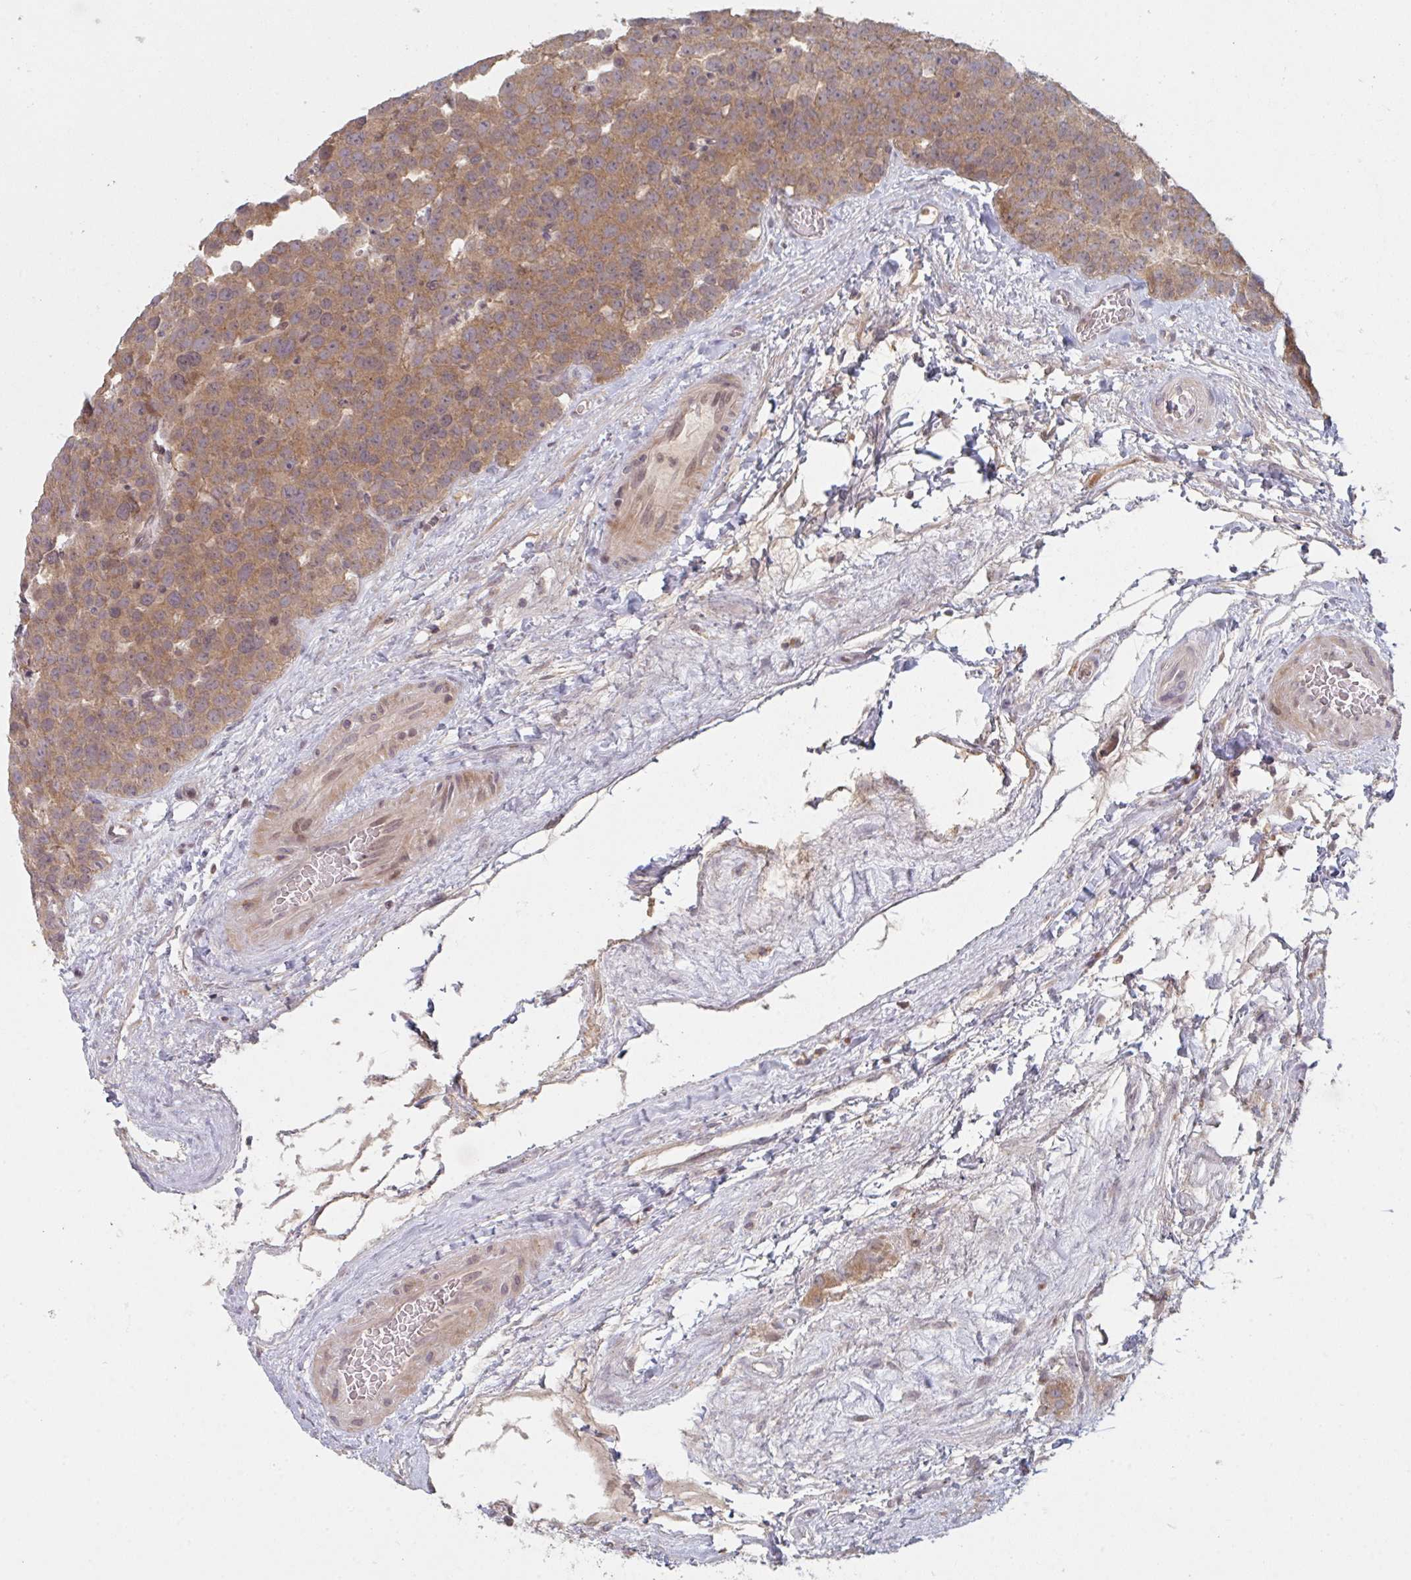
{"staining": {"intensity": "moderate", "quantity": ">75%", "location": "cytoplasmic/membranous"}, "tissue": "testis cancer", "cell_type": "Tumor cells", "image_type": "cancer", "snomed": [{"axis": "morphology", "description": "Seminoma, NOS"}, {"axis": "topography", "description": "Testis"}], "caption": "Immunohistochemical staining of human seminoma (testis) shows medium levels of moderate cytoplasmic/membranous protein expression in approximately >75% of tumor cells. The protein of interest is stained brown, and the nuclei are stained in blue (DAB (3,3'-diaminobenzidine) IHC with brightfield microscopy, high magnification).", "gene": "DCST1", "patient": {"sex": "male", "age": 71}}